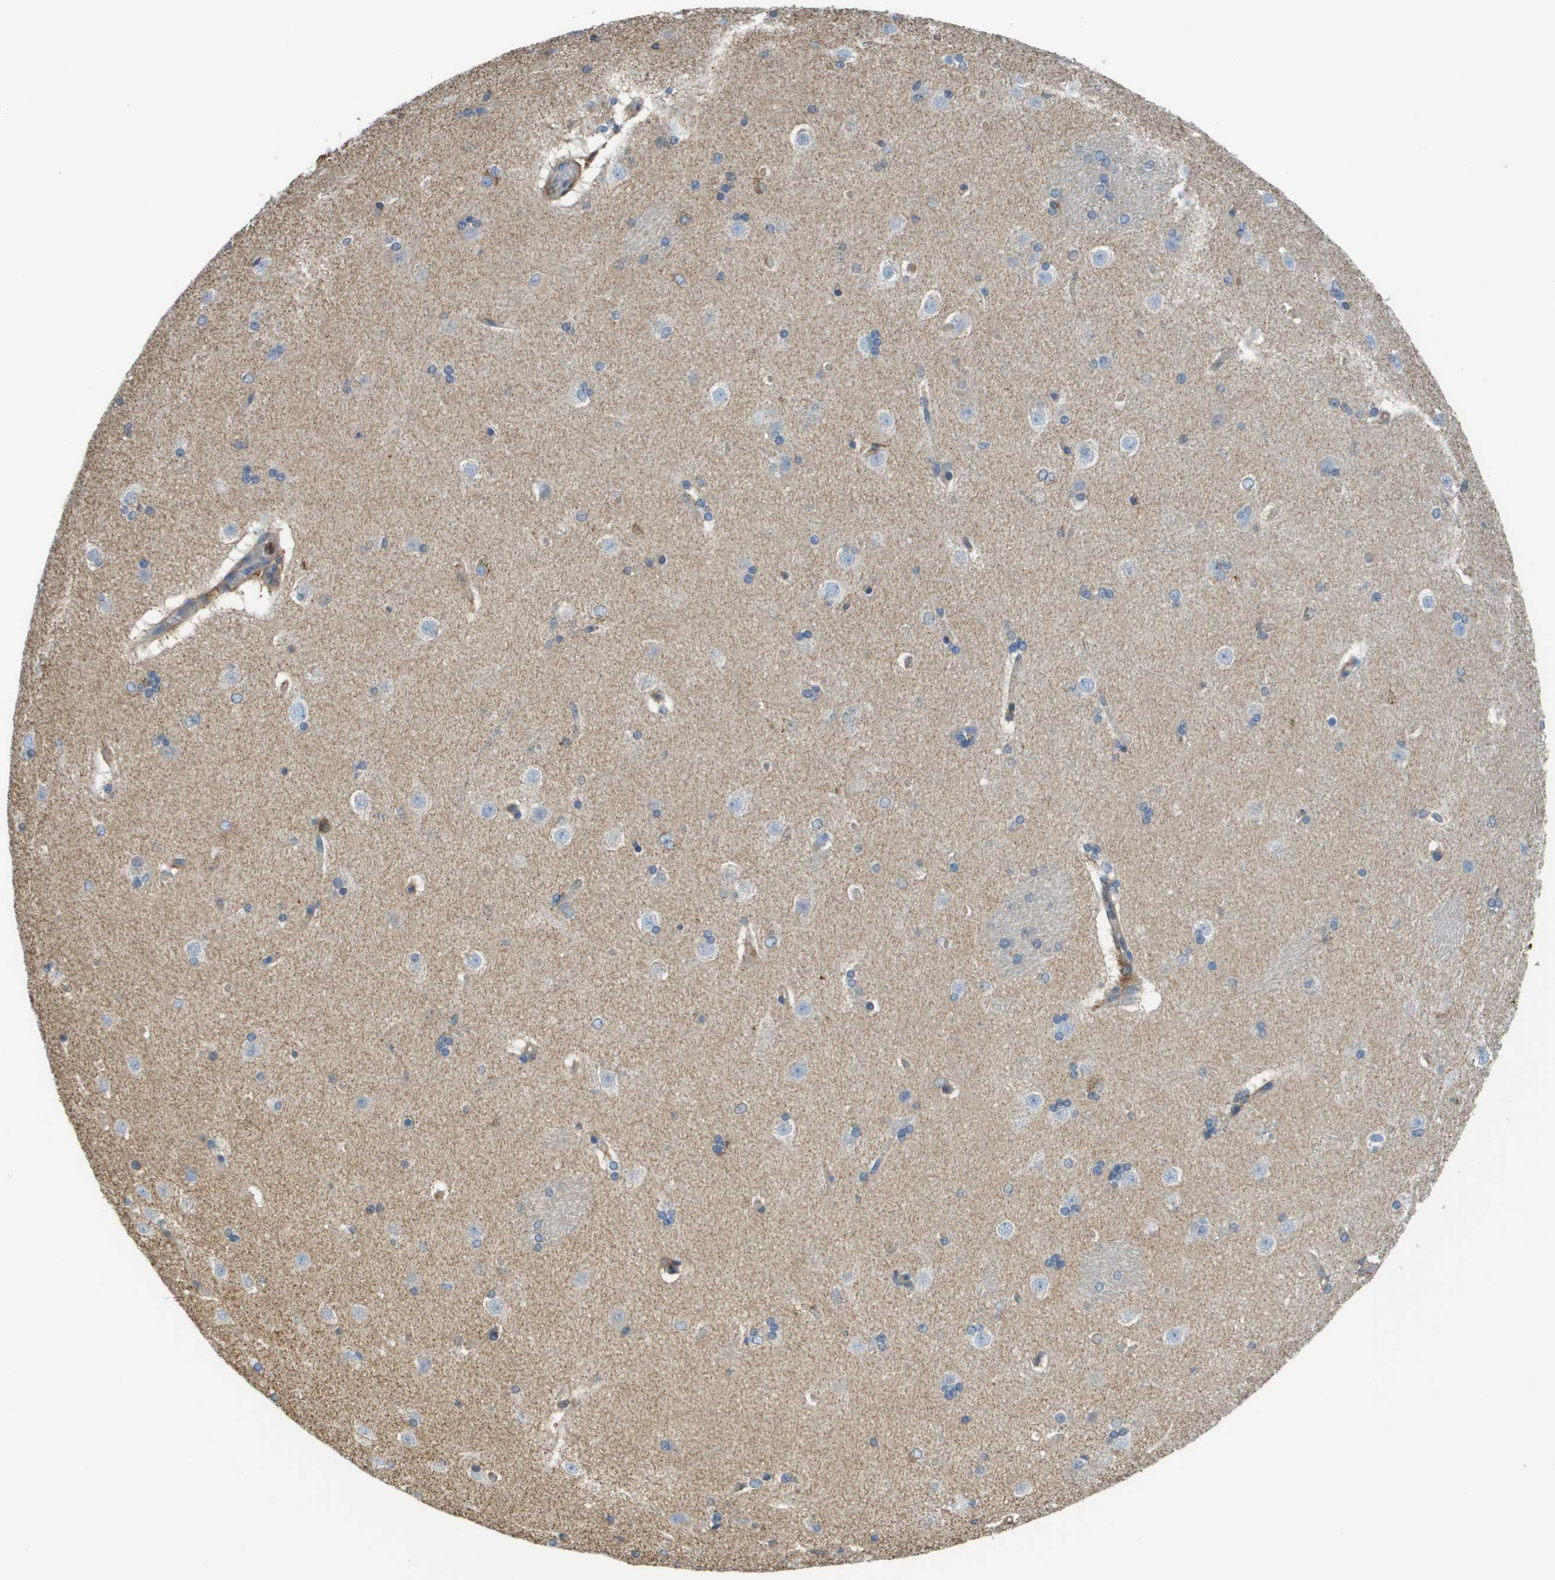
{"staining": {"intensity": "moderate", "quantity": "<25%", "location": "cytoplasmic/membranous"}, "tissue": "caudate", "cell_type": "Glial cells", "image_type": "normal", "snomed": [{"axis": "morphology", "description": "Normal tissue, NOS"}, {"axis": "topography", "description": "Lateral ventricle wall"}], "caption": "High-magnification brightfield microscopy of benign caudate stained with DAB (brown) and counterstained with hematoxylin (blue). glial cells exhibit moderate cytoplasmic/membranous positivity is appreciated in about<25% of cells. Nuclei are stained in blue.", "gene": "PASK", "patient": {"sex": "female", "age": 19}}